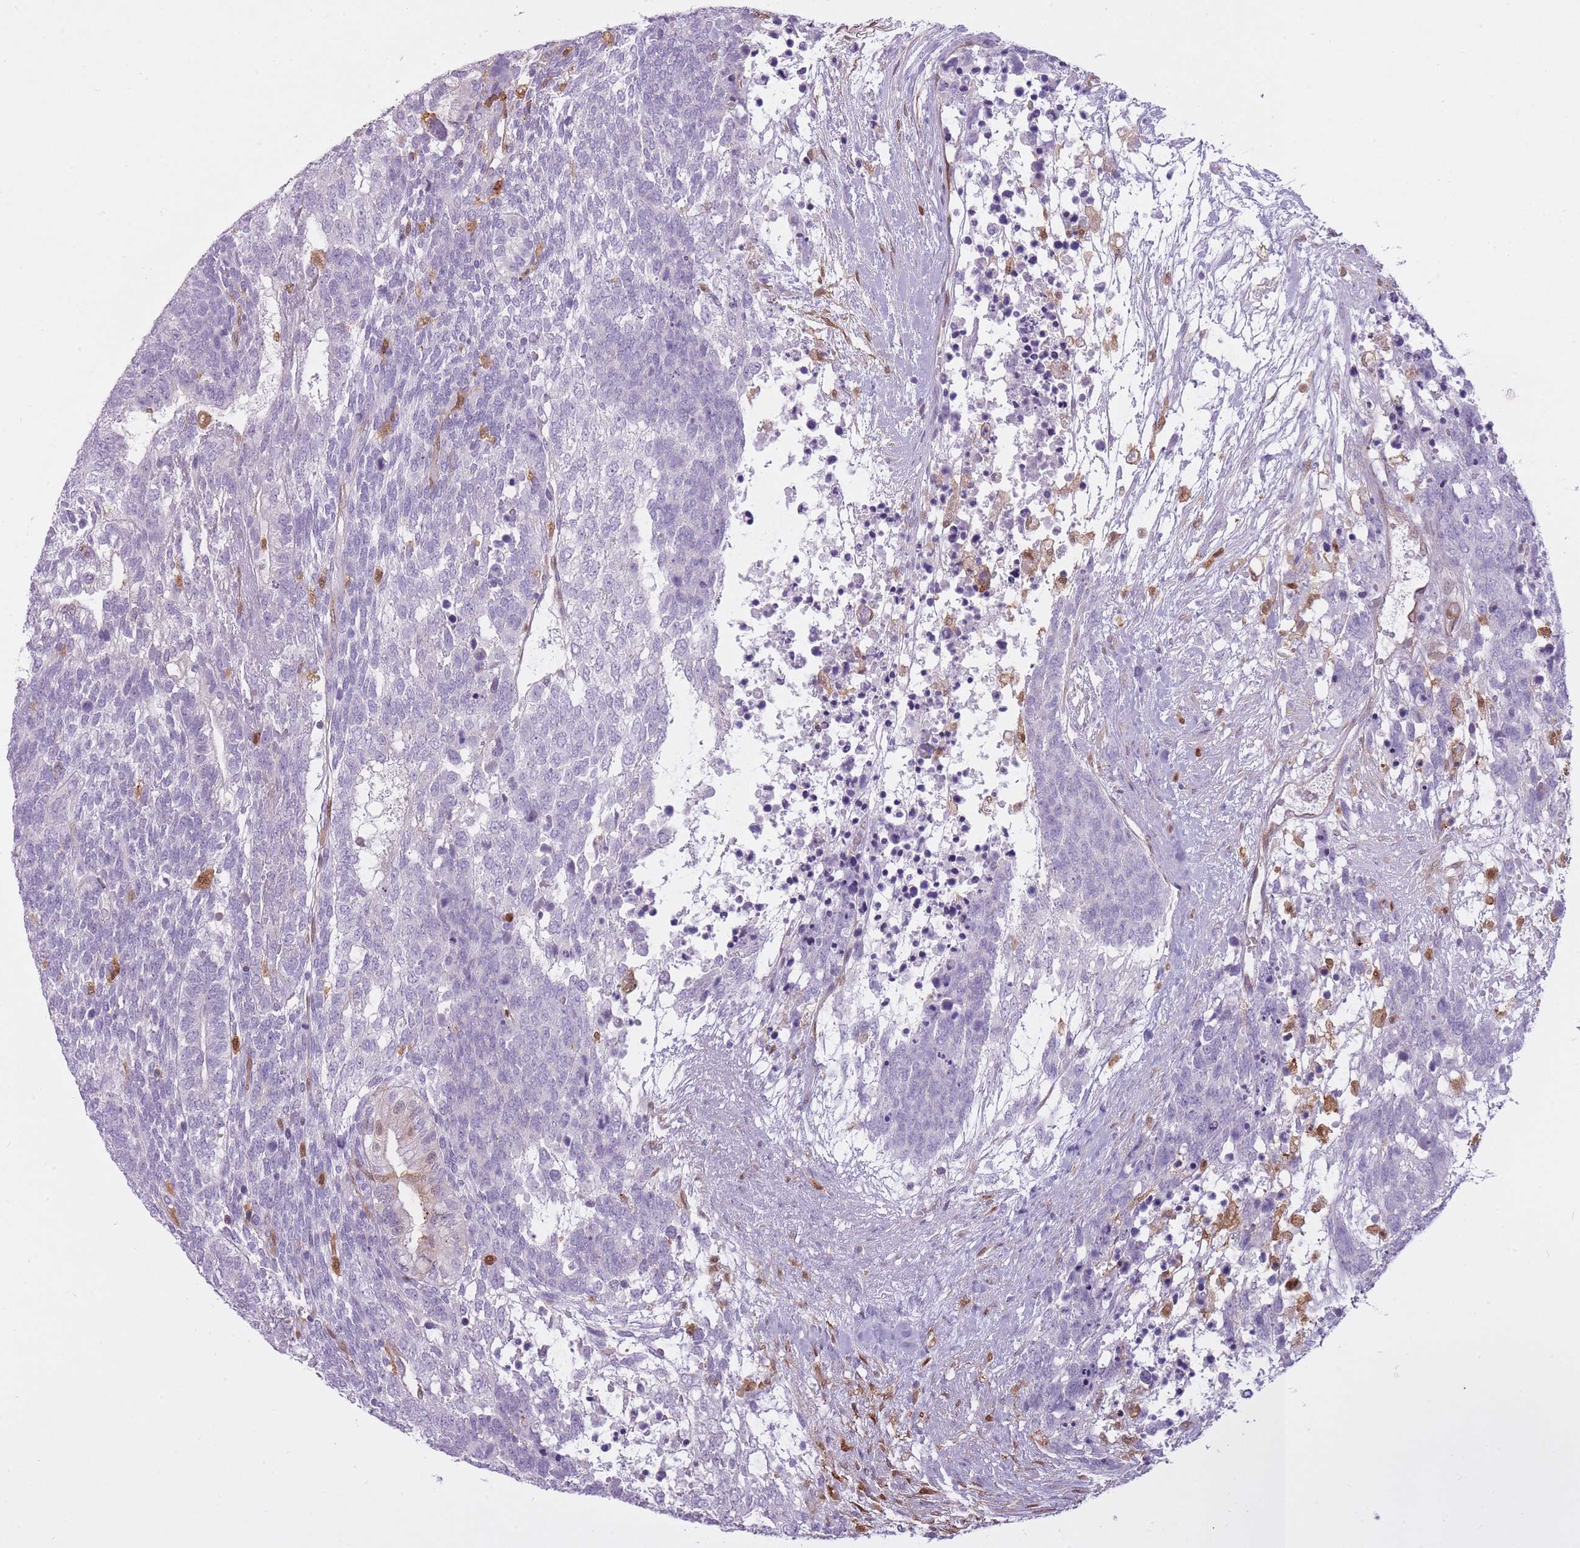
{"staining": {"intensity": "negative", "quantity": "none", "location": "none"}, "tissue": "testis cancer", "cell_type": "Tumor cells", "image_type": "cancer", "snomed": [{"axis": "morphology", "description": "Carcinoma, Embryonal, NOS"}, {"axis": "topography", "description": "Testis"}], "caption": "Protein analysis of testis embryonal carcinoma demonstrates no significant staining in tumor cells.", "gene": "LGALS9", "patient": {"sex": "male", "age": 23}}